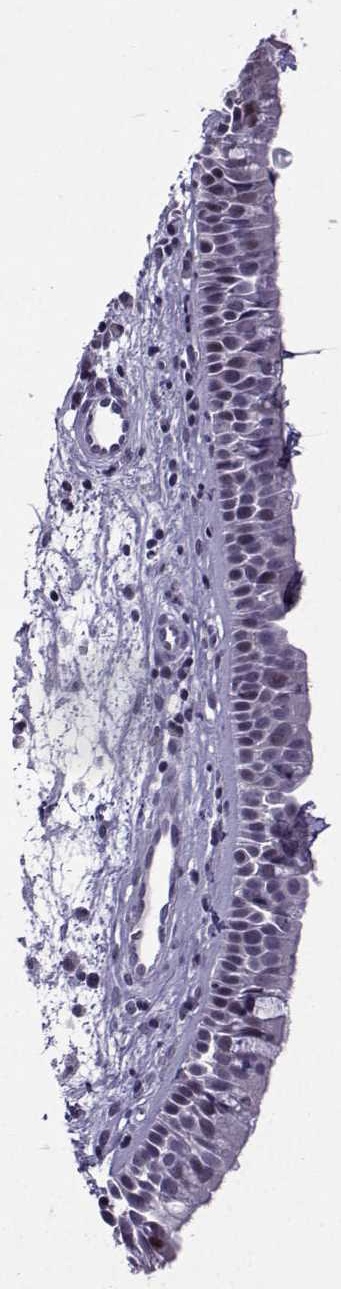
{"staining": {"intensity": "negative", "quantity": "none", "location": "none"}, "tissue": "nasopharynx", "cell_type": "Respiratory epithelial cells", "image_type": "normal", "snomed": [{"axis": "morphology", "description": "Normal tissue, NOS"}, {"axis": "topography", "description": "Nasopharynx"}], "caption": "Immunohistochemical staining of normal human nasopharynx demonstrates no significant positivity in respiratory epithelial cells.", "gene": "FGF3", "patient": {"sex": "female", "age": 68}}